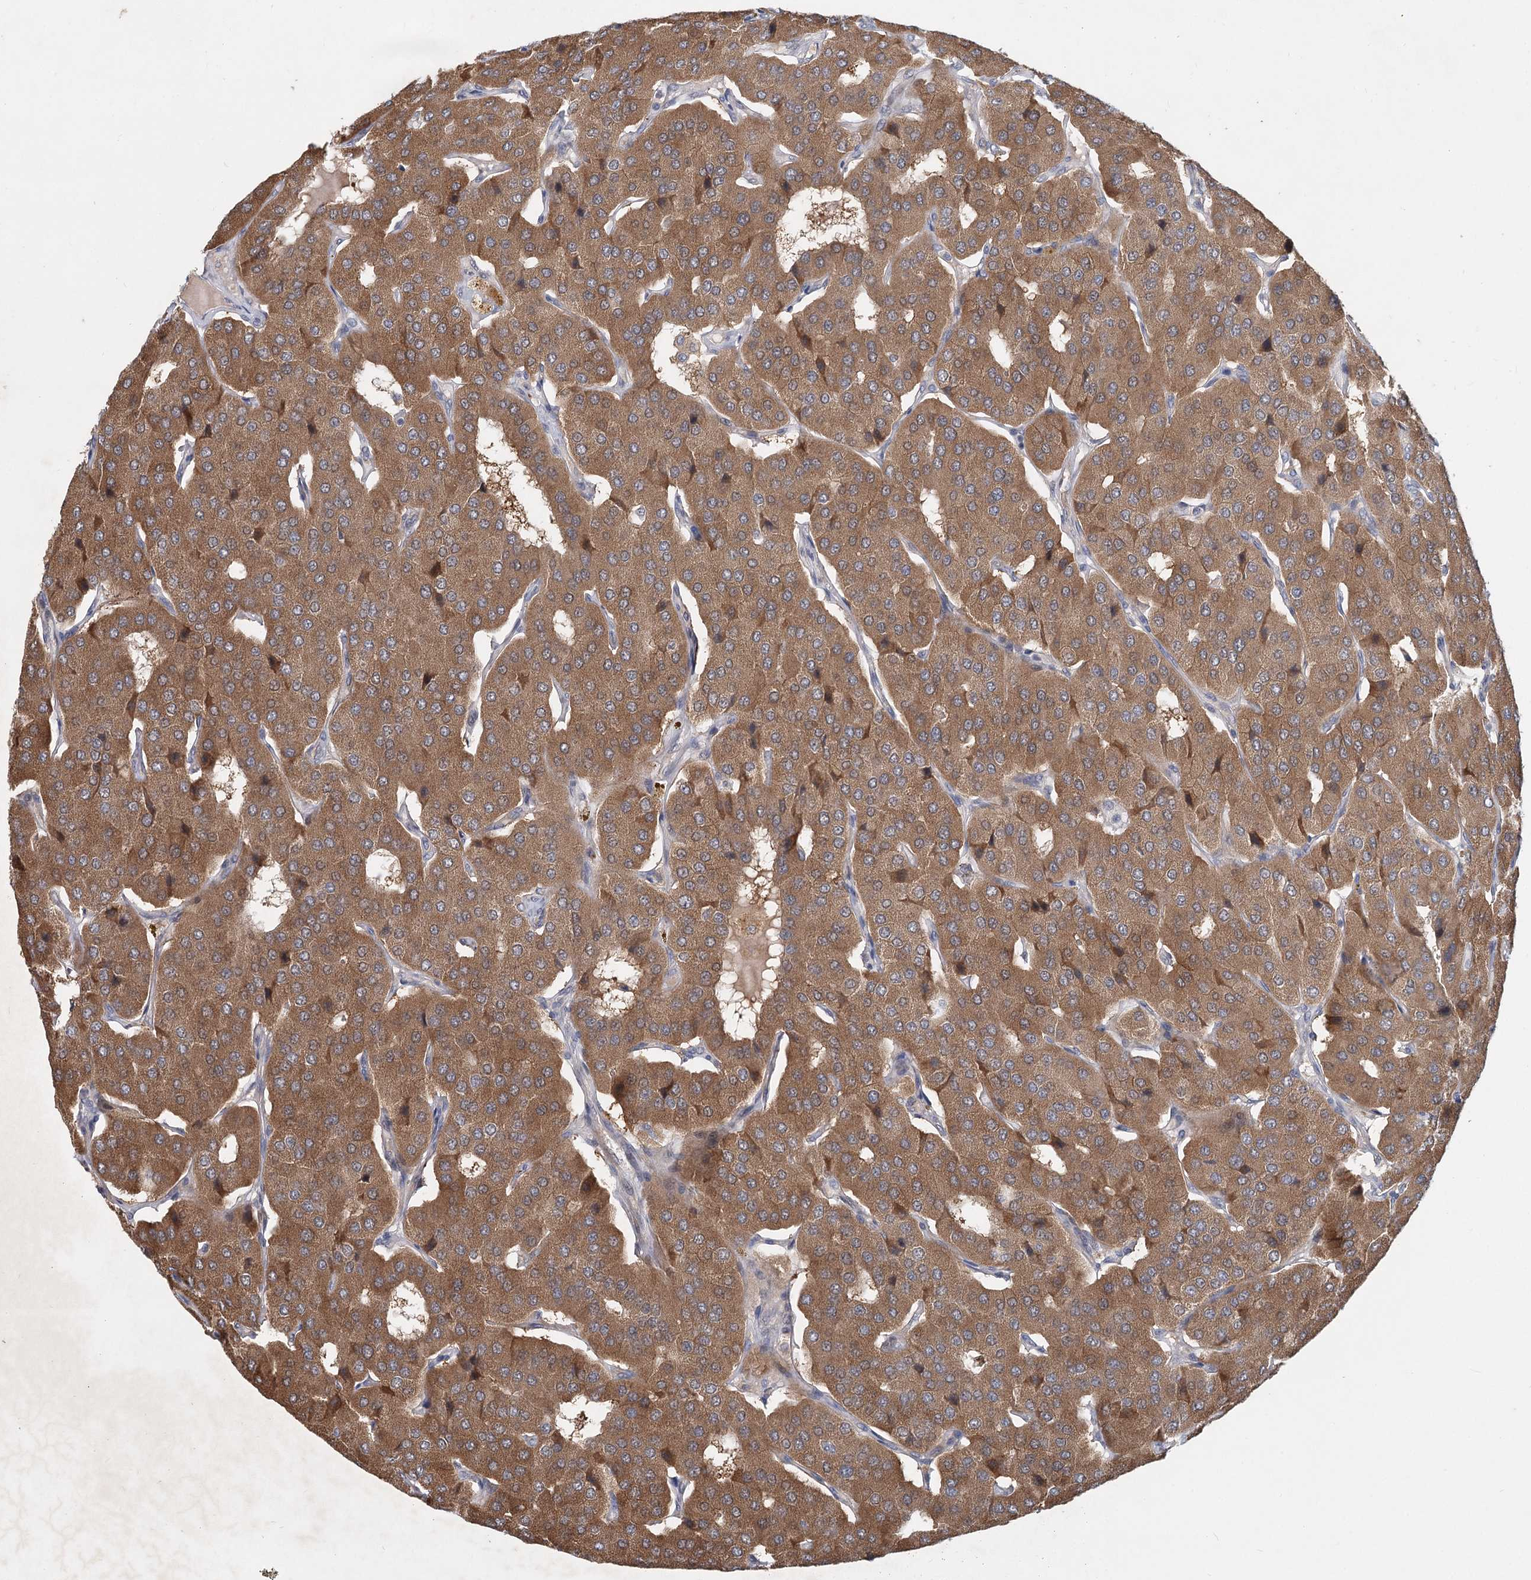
{"staining": {"intensity": "moderate", "quantity": ">75%", "location": "cytoplasmic/membranous"}, "tissue": "parathyroid gland", "cell_type": "Glandular cells", "image_type": "normal", "snomed": [{"axis": "morphology", "description": "Normal tissue, NOS"}, {"axis": "morphology", "description": "Adenoma, NOS"}, {"axis": "topography", "description": "Parathyroid gland"}], "caption": "Glandular cells display moderate cytoplasmic/membranous expression in about >75% of cells in unremarkable parathyroid gland. Nuclei are stained in blue.", "gene": "AP3B1", "patient": {"sex": "female", "age": 86}}